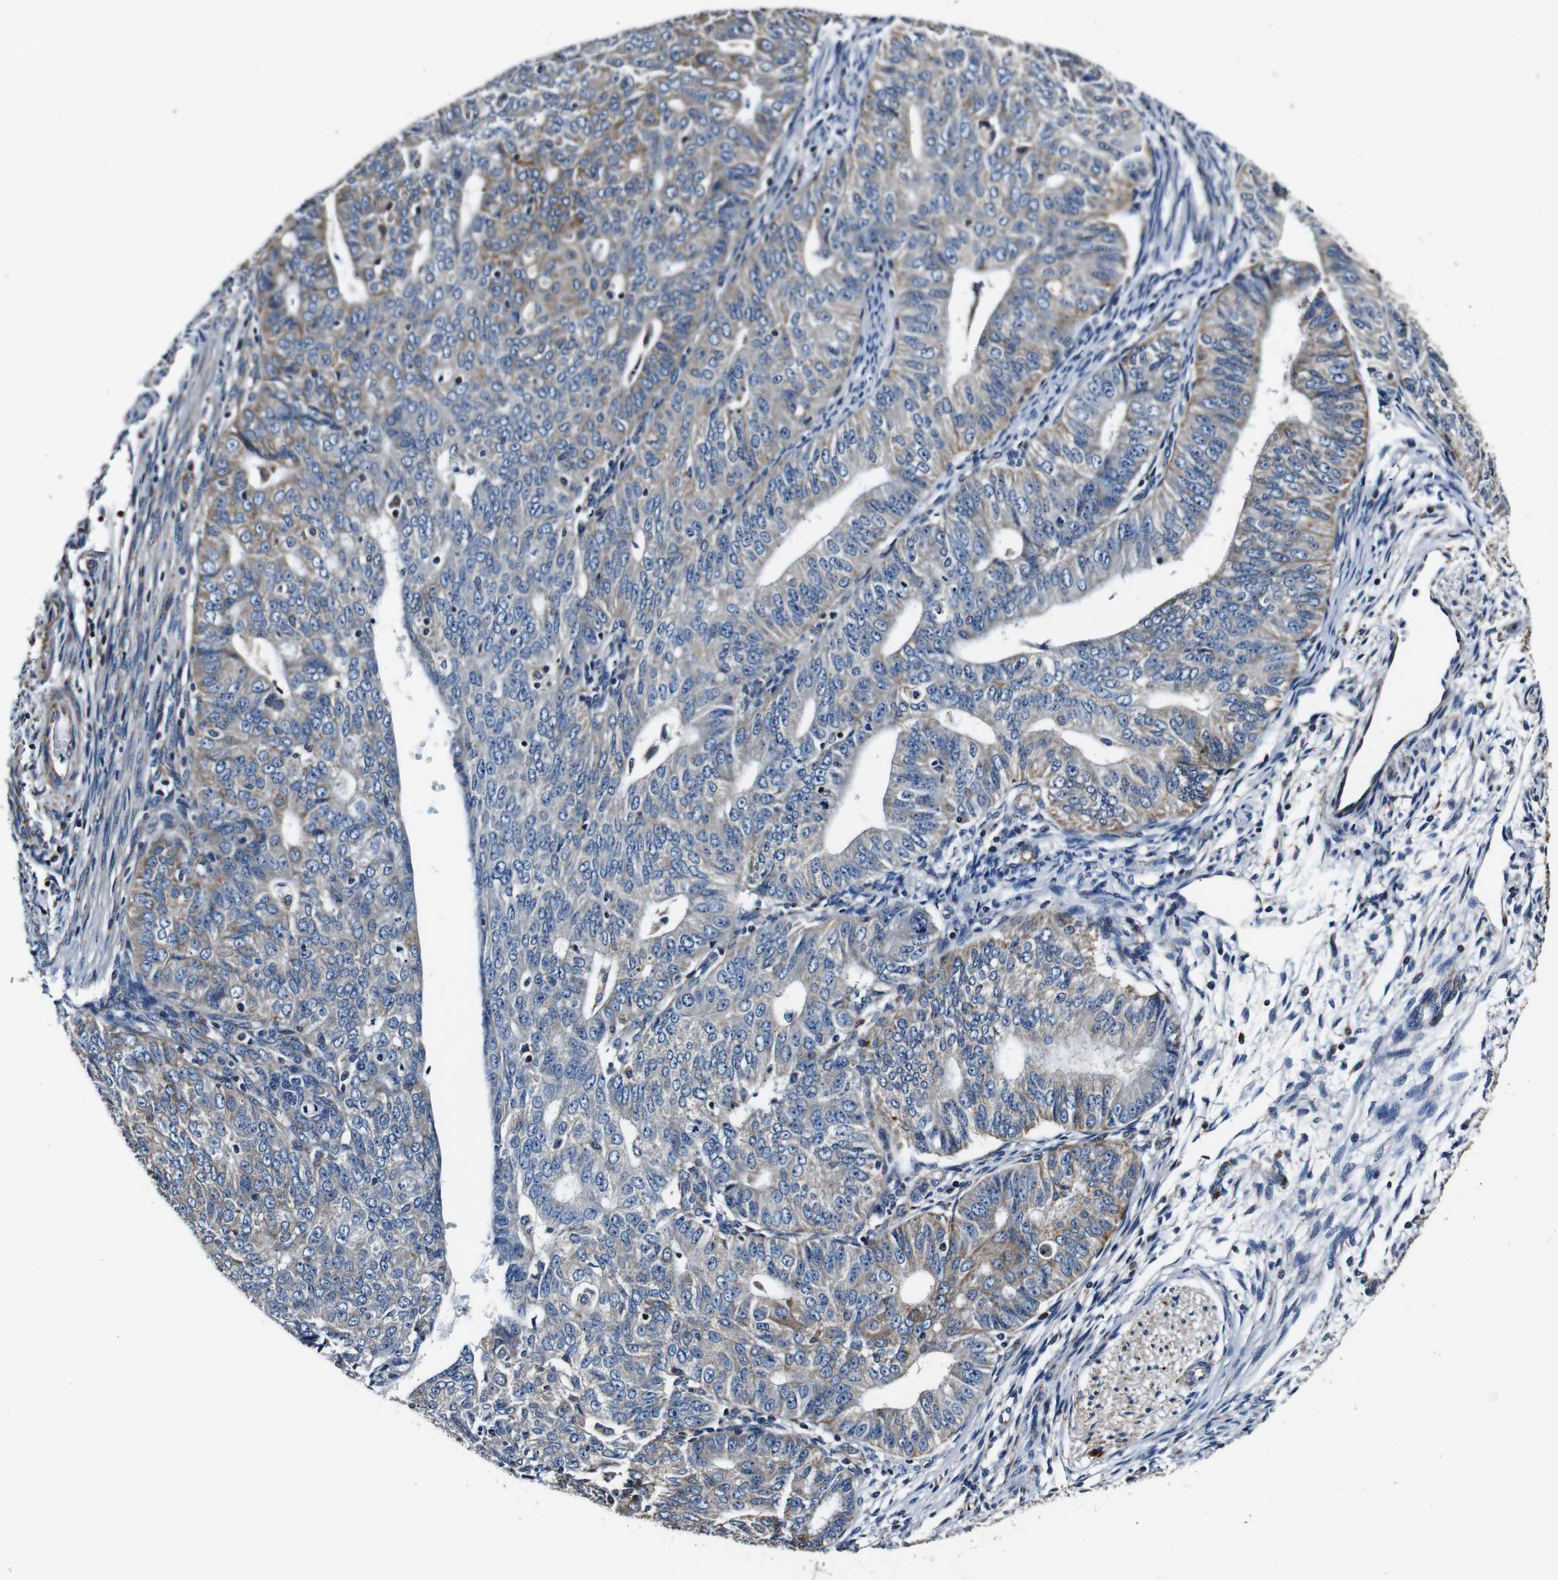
{"staining": {"intensity": "moderate", "quantity": "<25%", "location": "cytoplasmic/membranous"}, "tissue": "endometrial cancer", "cell_type": "Tumor cells", "image_type": "cancer", "snomed": [{"axis": "morphology", "description": "Adenocarcinoma, NOS"}, {"axis": "topography", "description": "Endometrium"}], "caption": "A high-resolution photomicrograph shows immunohistochemistry (IHC) staining of endometrial cancer, which reveals moderate cytoplasmic/membranous staining in about <25% of tumor cells.", "gene": "HK1", "patient": {"sex": "female", "age": 32}}